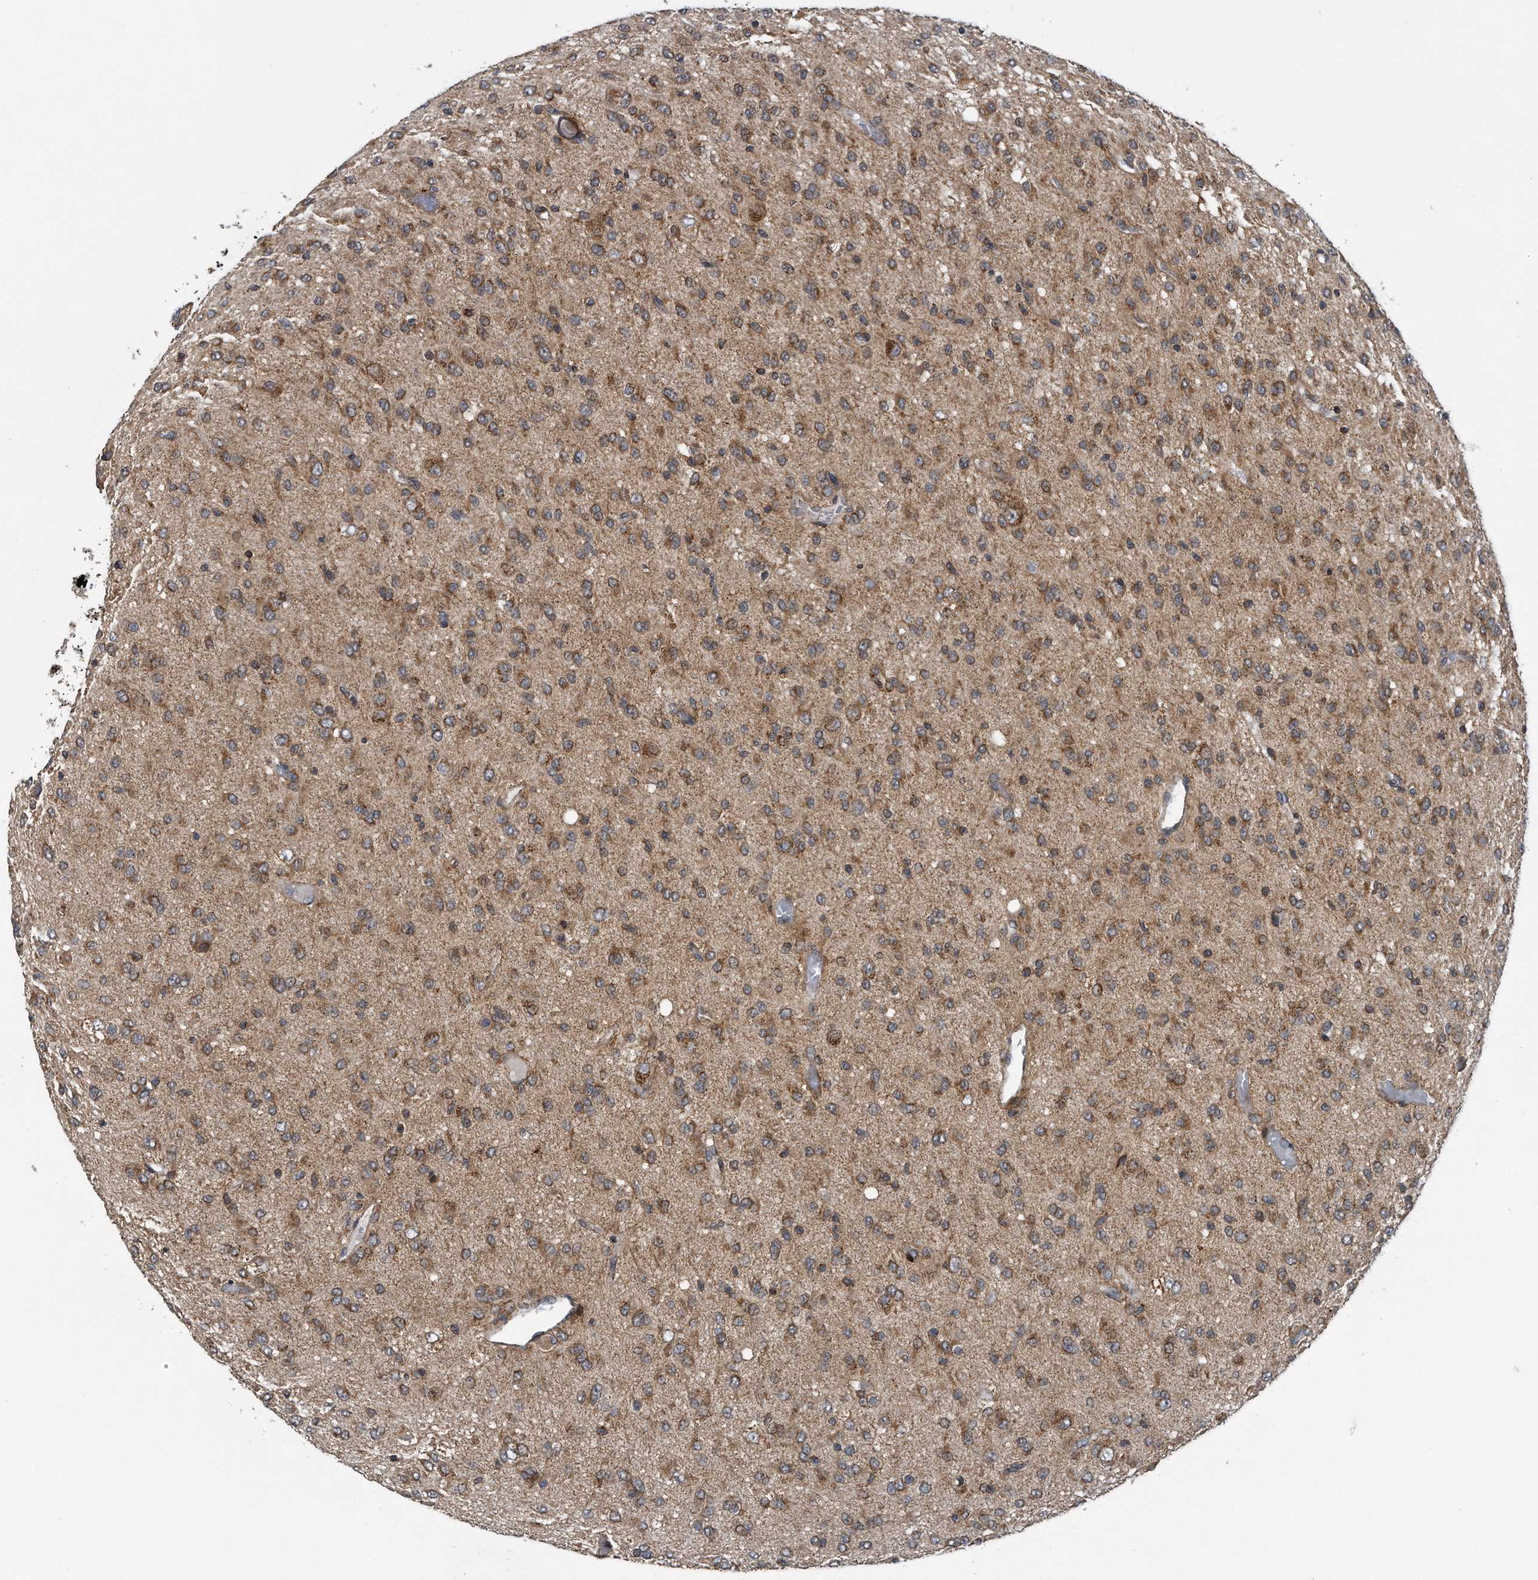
{"staining": {"intensity": "moderate", "quantity": ">75%", "location": "cytoplasmic/membranous"}, "tissue": "glioma", "cell_type": "Tumor cells", "image_type": "cancer", "snomed": [{"axis": "morphology", "description": "Glioma, malignant, High grade"}, {"axis": "topography", "description": "Brain"}], "caption": "Glioma stained with DAB IHC exhibits medium levels of moderate cytoplasmic/membranous staining in approximately >75% of tumor cells.", "gene": "ALPK2", "patient": {"sex": "female", "age": 59}}